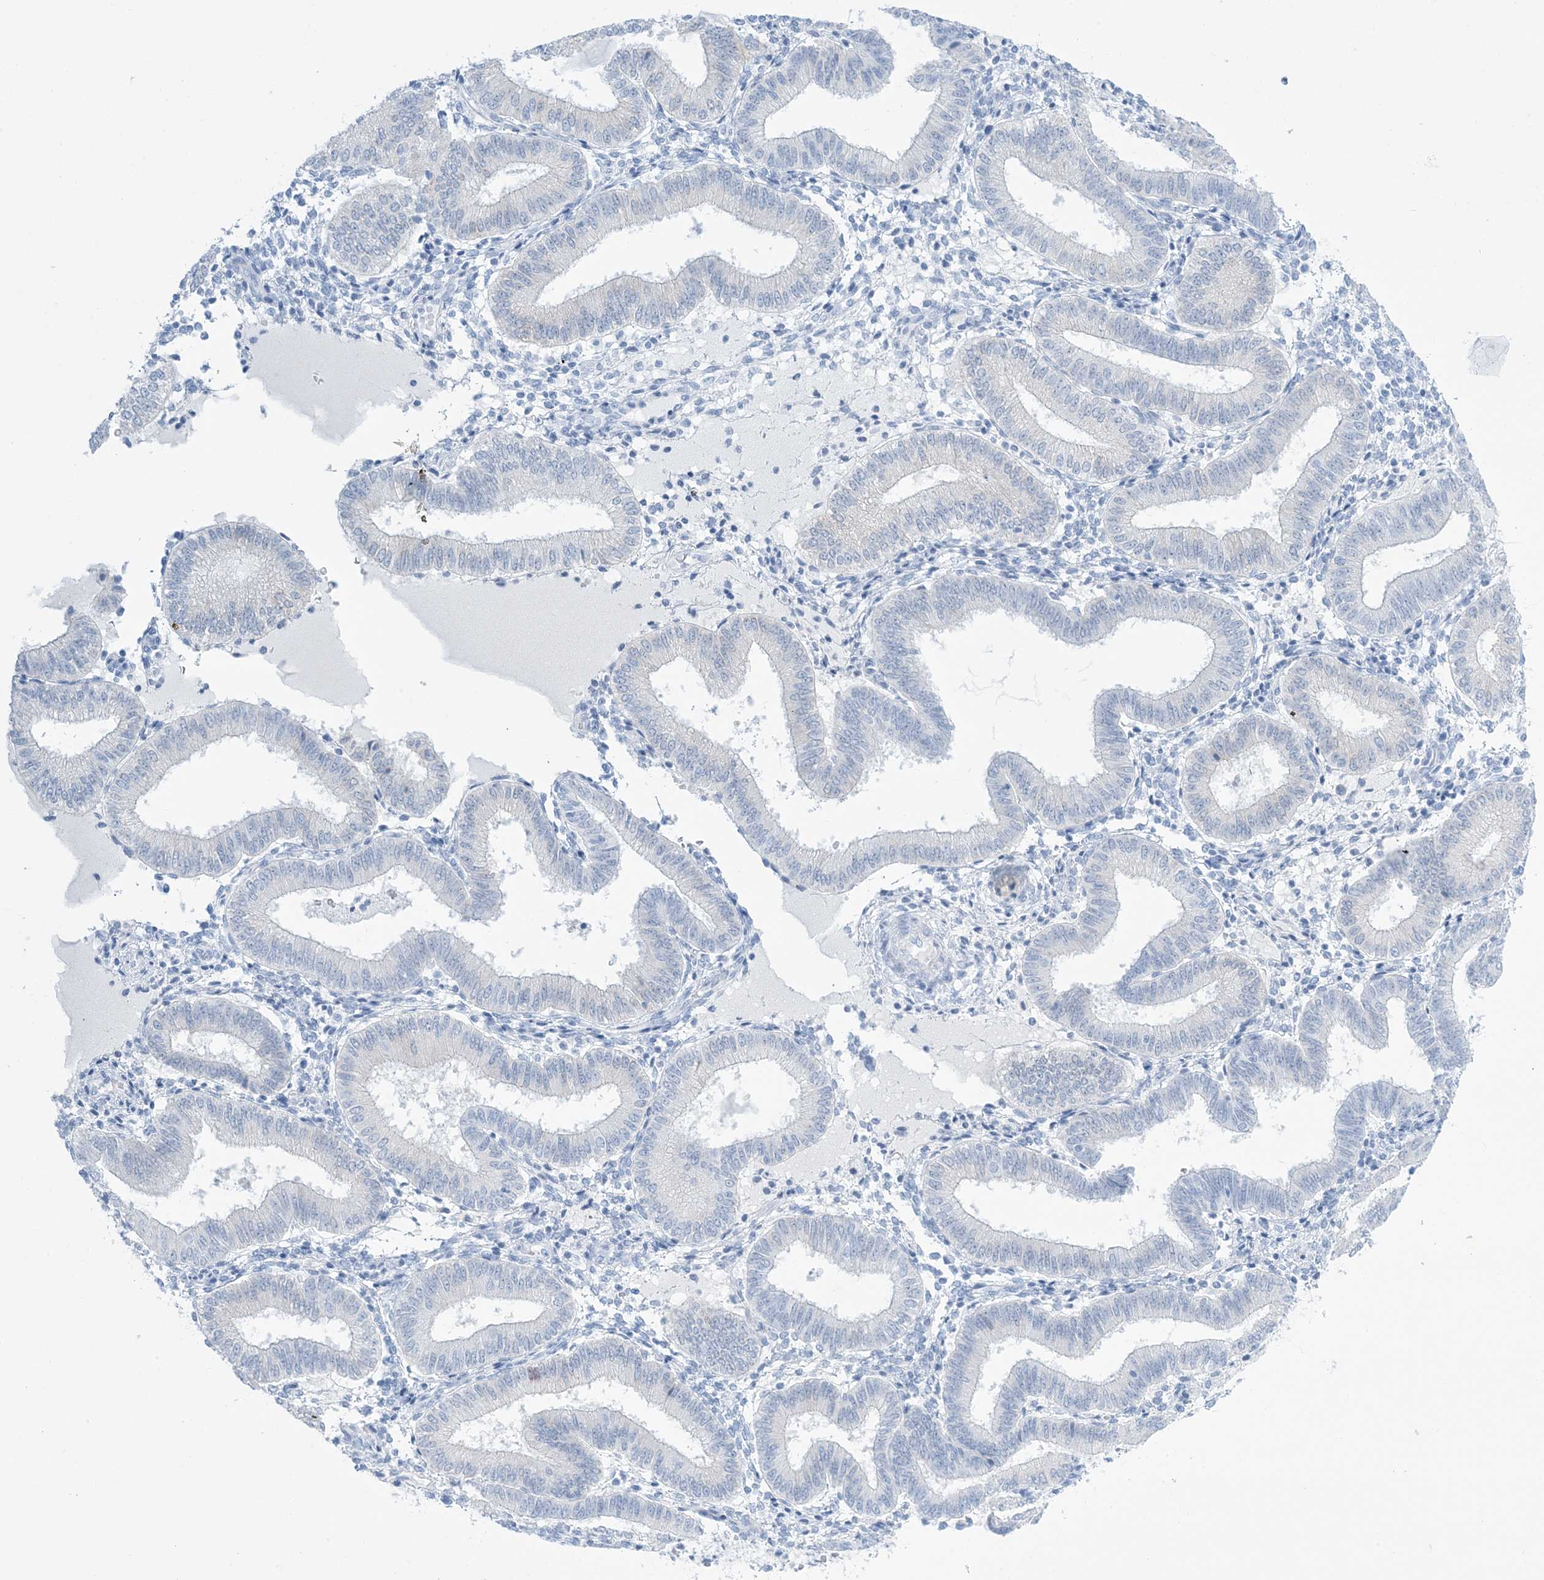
{"staining": {"intensity": "negative", "quantity": "none", "location": "none"}, "tissue": "endometrium", "cell_type": "Cells in endometrial stroma", "image_type": "normal", "snomed": [{"axis": "morphology", "description": "Normal tissue, NOS"}, {"axis": "topography", "description": "Endometrium"}], "caption": "Unremarkable endometrium was stained to show a protein in brown. There is no significant positivity in cells in endometrial stroma.", "gene": "AGXT", "patient": {"sex": "female", "age": 39}}